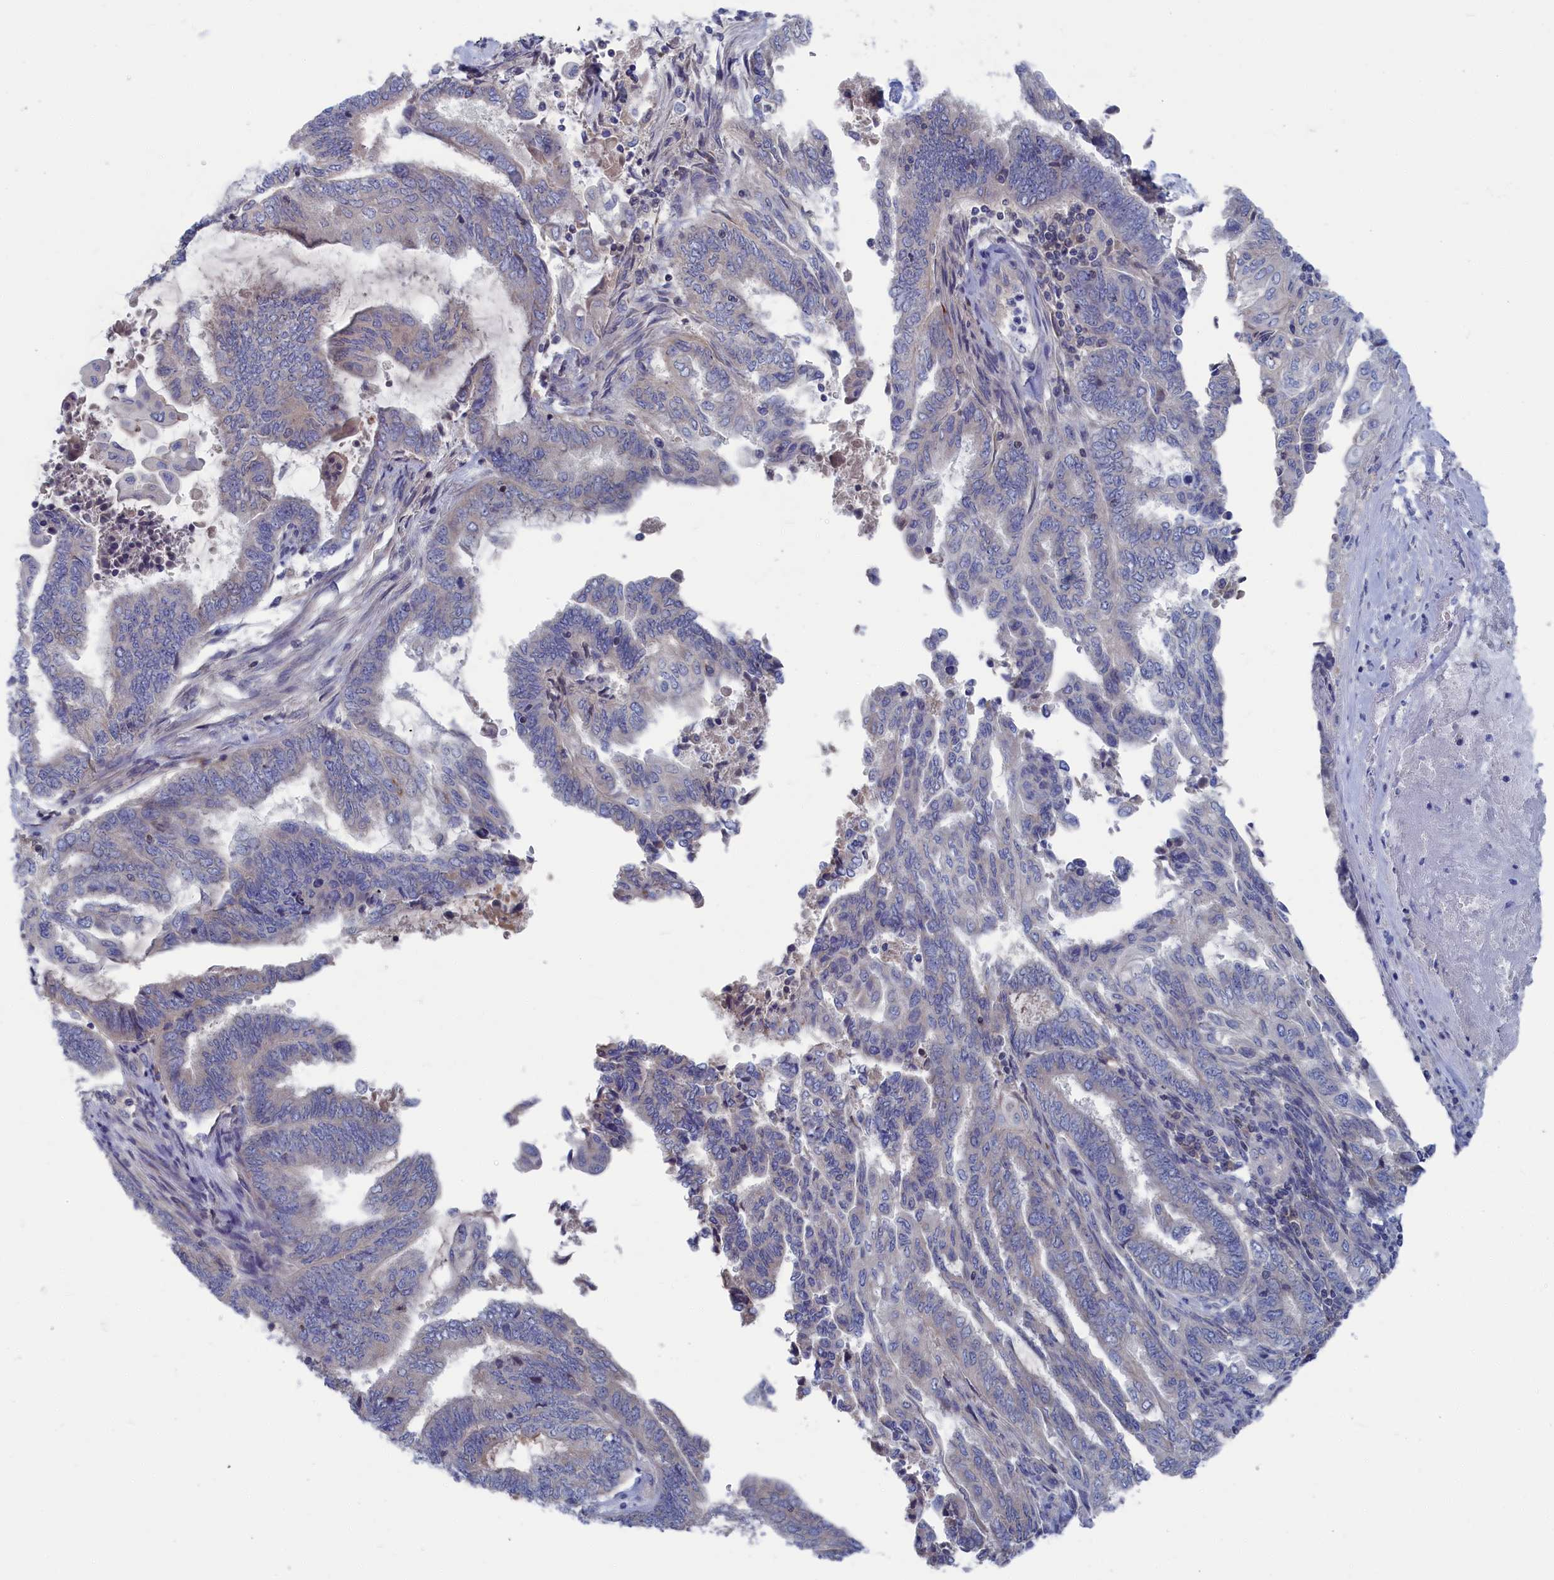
{"staining": {"intensity": "negative", "quantity": "none", "location": "none"}, "tissue": "endometrial cancer", "cell_type": "Tumor cells", "image_type": "cancer", "snomed": [{"axis": "morphology", "description": "Adenocarcinoma, NOS"}, {"axis": "topography", "description": "Uterus"}, {"axis": "topography", "description": "Endometrium"}], "caption": "The immunohistochemistry (IHC) image has no significant expression in tumor cells of endometrial adenocarcinoma tissue.", "gene": "CEND1", "patient": {"sex": "female", "age": 70}}